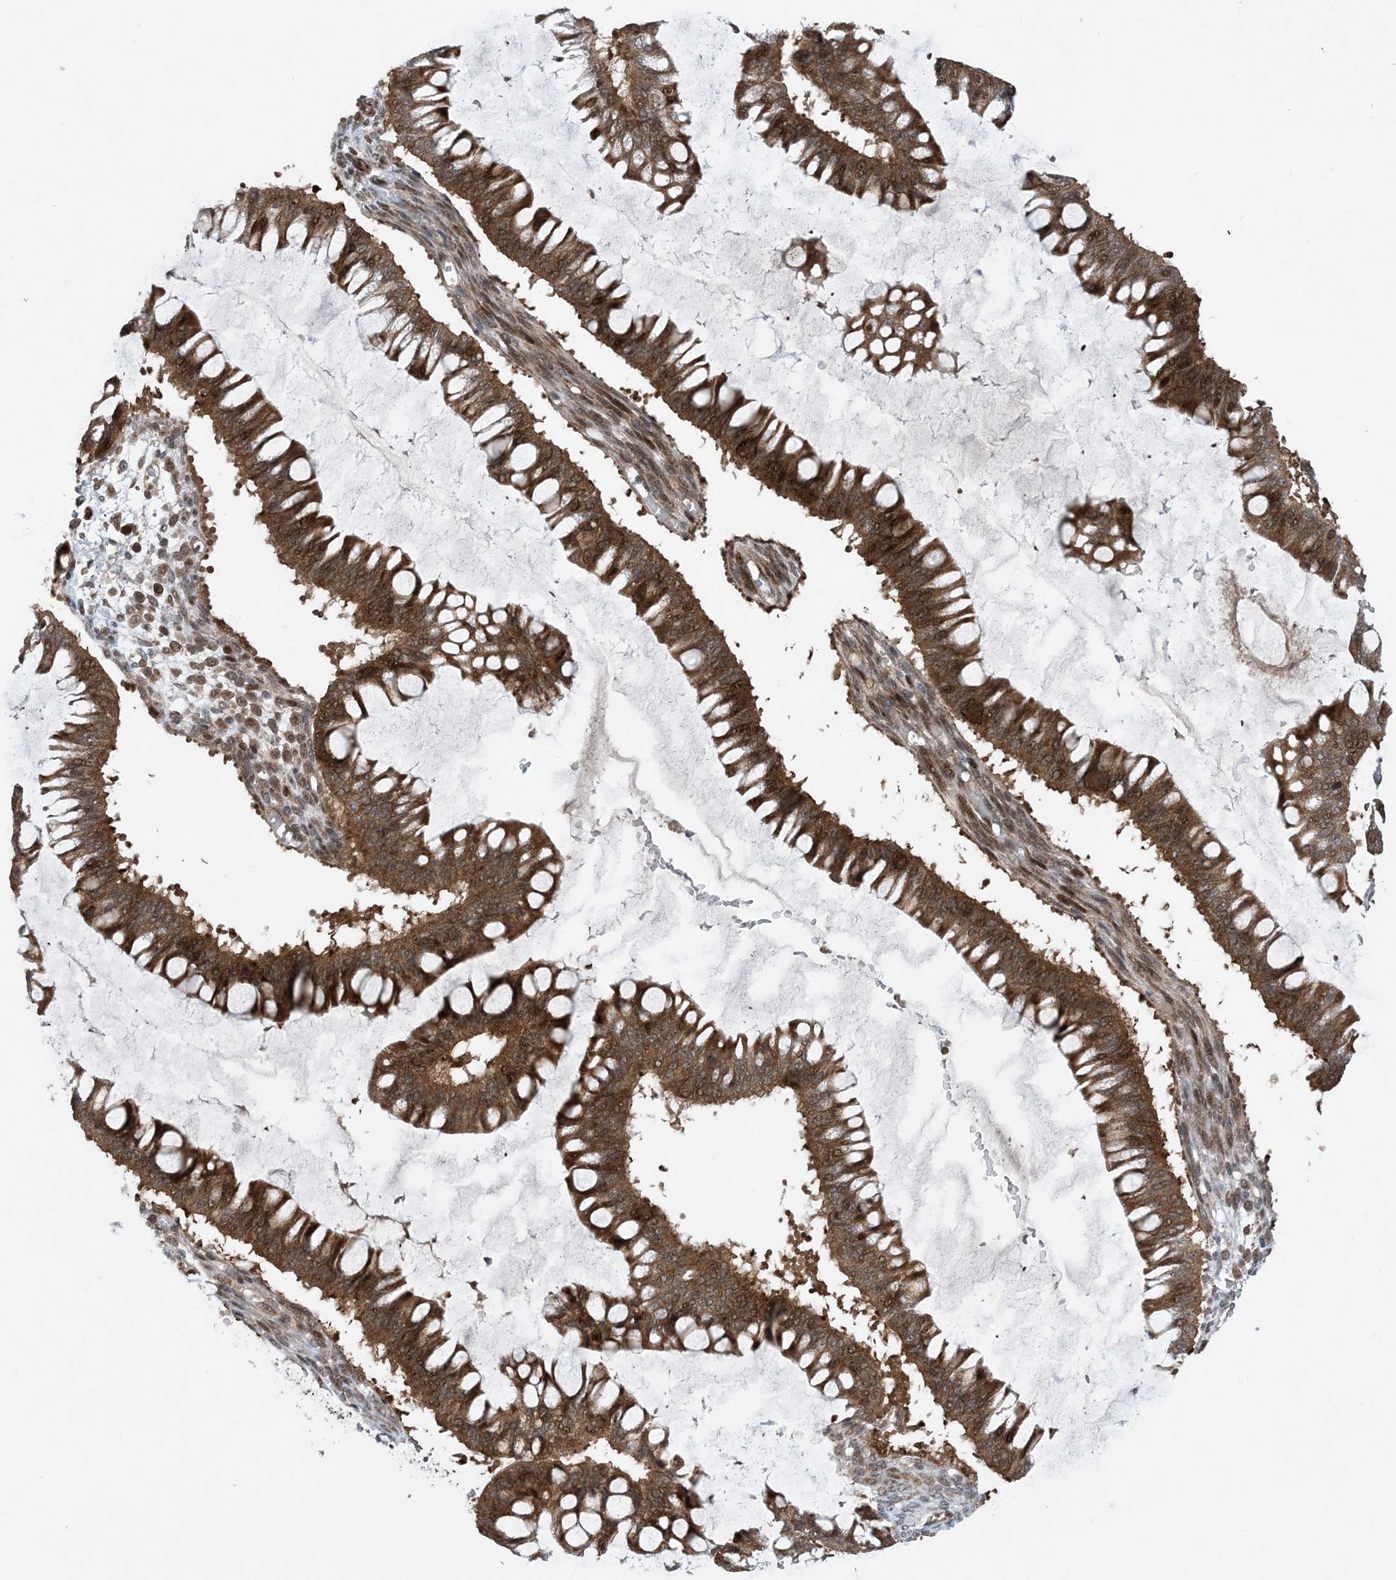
{"staining": {"intensity": "moderate", "quantity": ">75%", "location": "cytoplasmic/membranous"}, "tissue": "ovarian cancer", "cell_type": "Tumor cells", "image_type": "cancer", "snomed": [{"axis": "morphology", "description": "Cystadenocarcinoma, mucinous, NOS"}, {"axis": "topography", "description": "Ovary"}], "caption": "IHC of ovarian cancer (mucinous cystadenocarcinoma) reveals medium levels of moderate cytoplasmic/membranous staining in about >75% of tumor cells.", "gene": "HEMK1", "patient": {"sex": "female", "age": 73}}